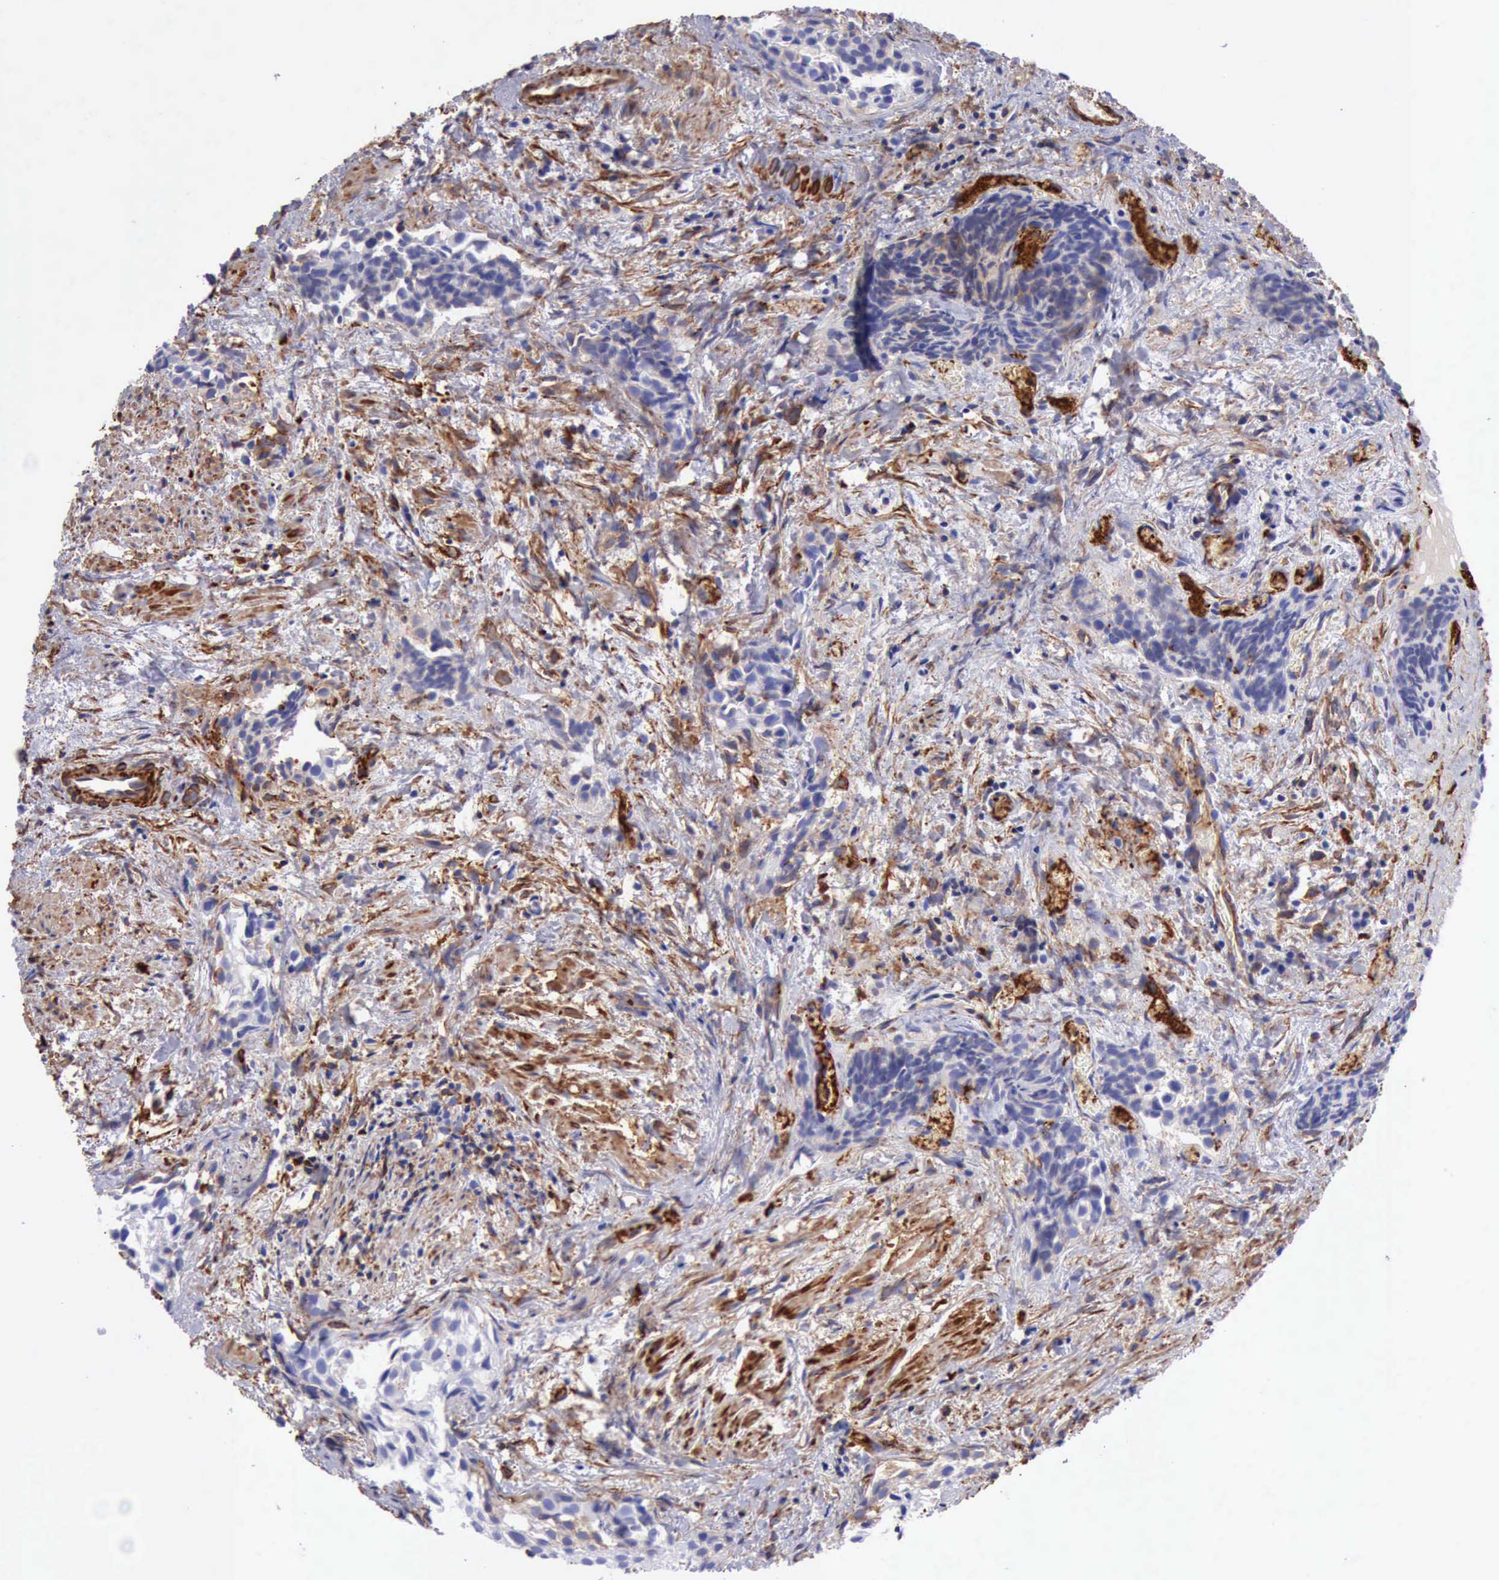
{"staining": {"intensity": "weak", "quantity": ">75%", "location": "cytoplasmic/membranous"}, "tissue": "urothelial cancer", "cell_type": "Tumor cells", "image_type": "cancer", "snomed": [{"axis": "morphology", "description": "Urothelial carcinoma, High grade"}, {"axis": "topography", "description": "Urinary bladder"}], "caption": "Urothelial carcinoma (high-grade) was stained to show a protein in brown. There is low levels of weak cytoplasmic/membranous expression in about >75% of tumor cells.", "gene": "FLNA", "patient": {"sex": "female", "age": 78}}